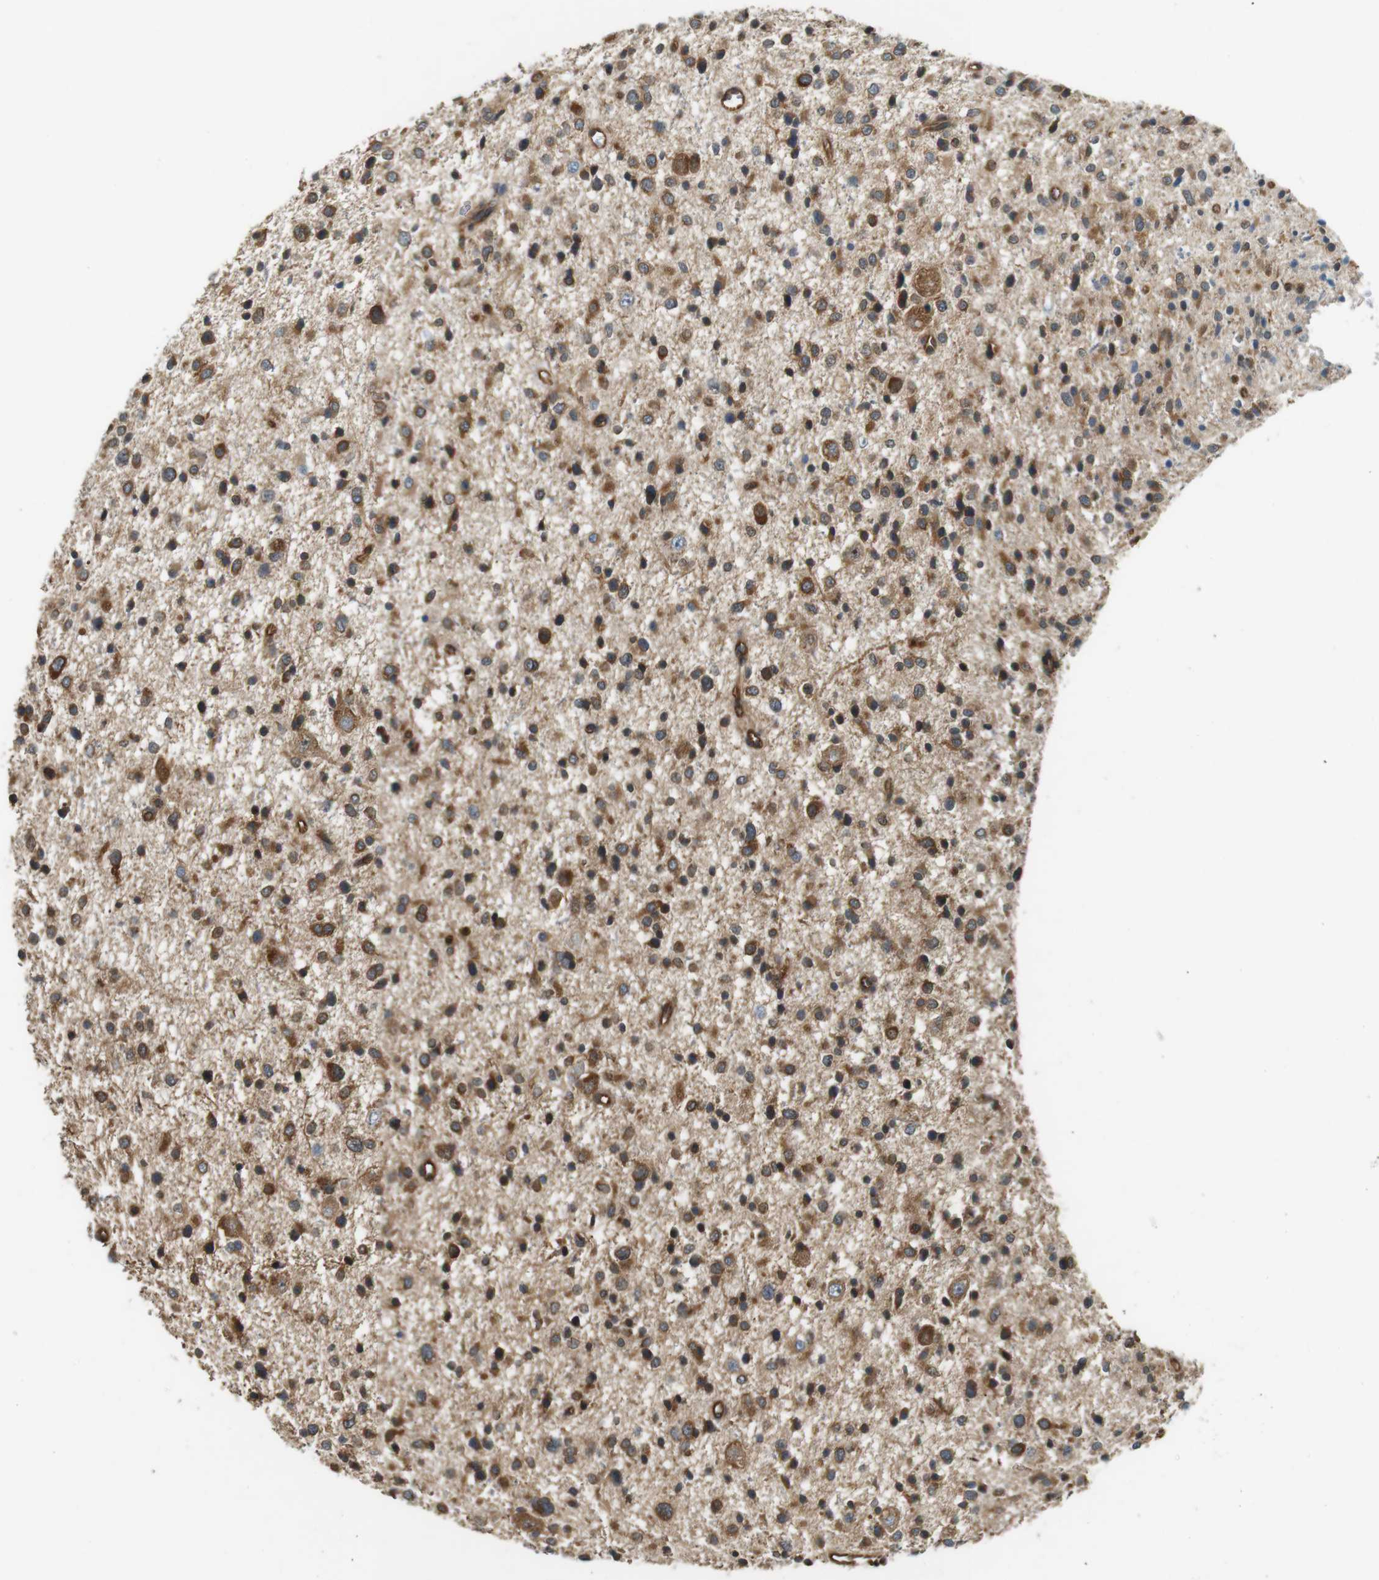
{"staining": {"intensity": "moderate", "quantity": ">75%", "location": "cytoplasmic/membranous"}, "tissue": "glioma", "cell_type": "Tumor cells", "image_type": "cancer", "snomed": [{"axis": "morphology", "description": "Glioma, malignant, Low grade"}, {"axis": "topography", "description": "Brain"}], "caption": "An immunohistochemistry (IHC) image of neoplastic tissue is shown. Protein staining in brown labels moderate cytoplasmic/membranous positivity in low-grade glioma (malignant) within tumor cells.", "gene": "PA2G4", "patient": {"sex": "female", "age": 37}}